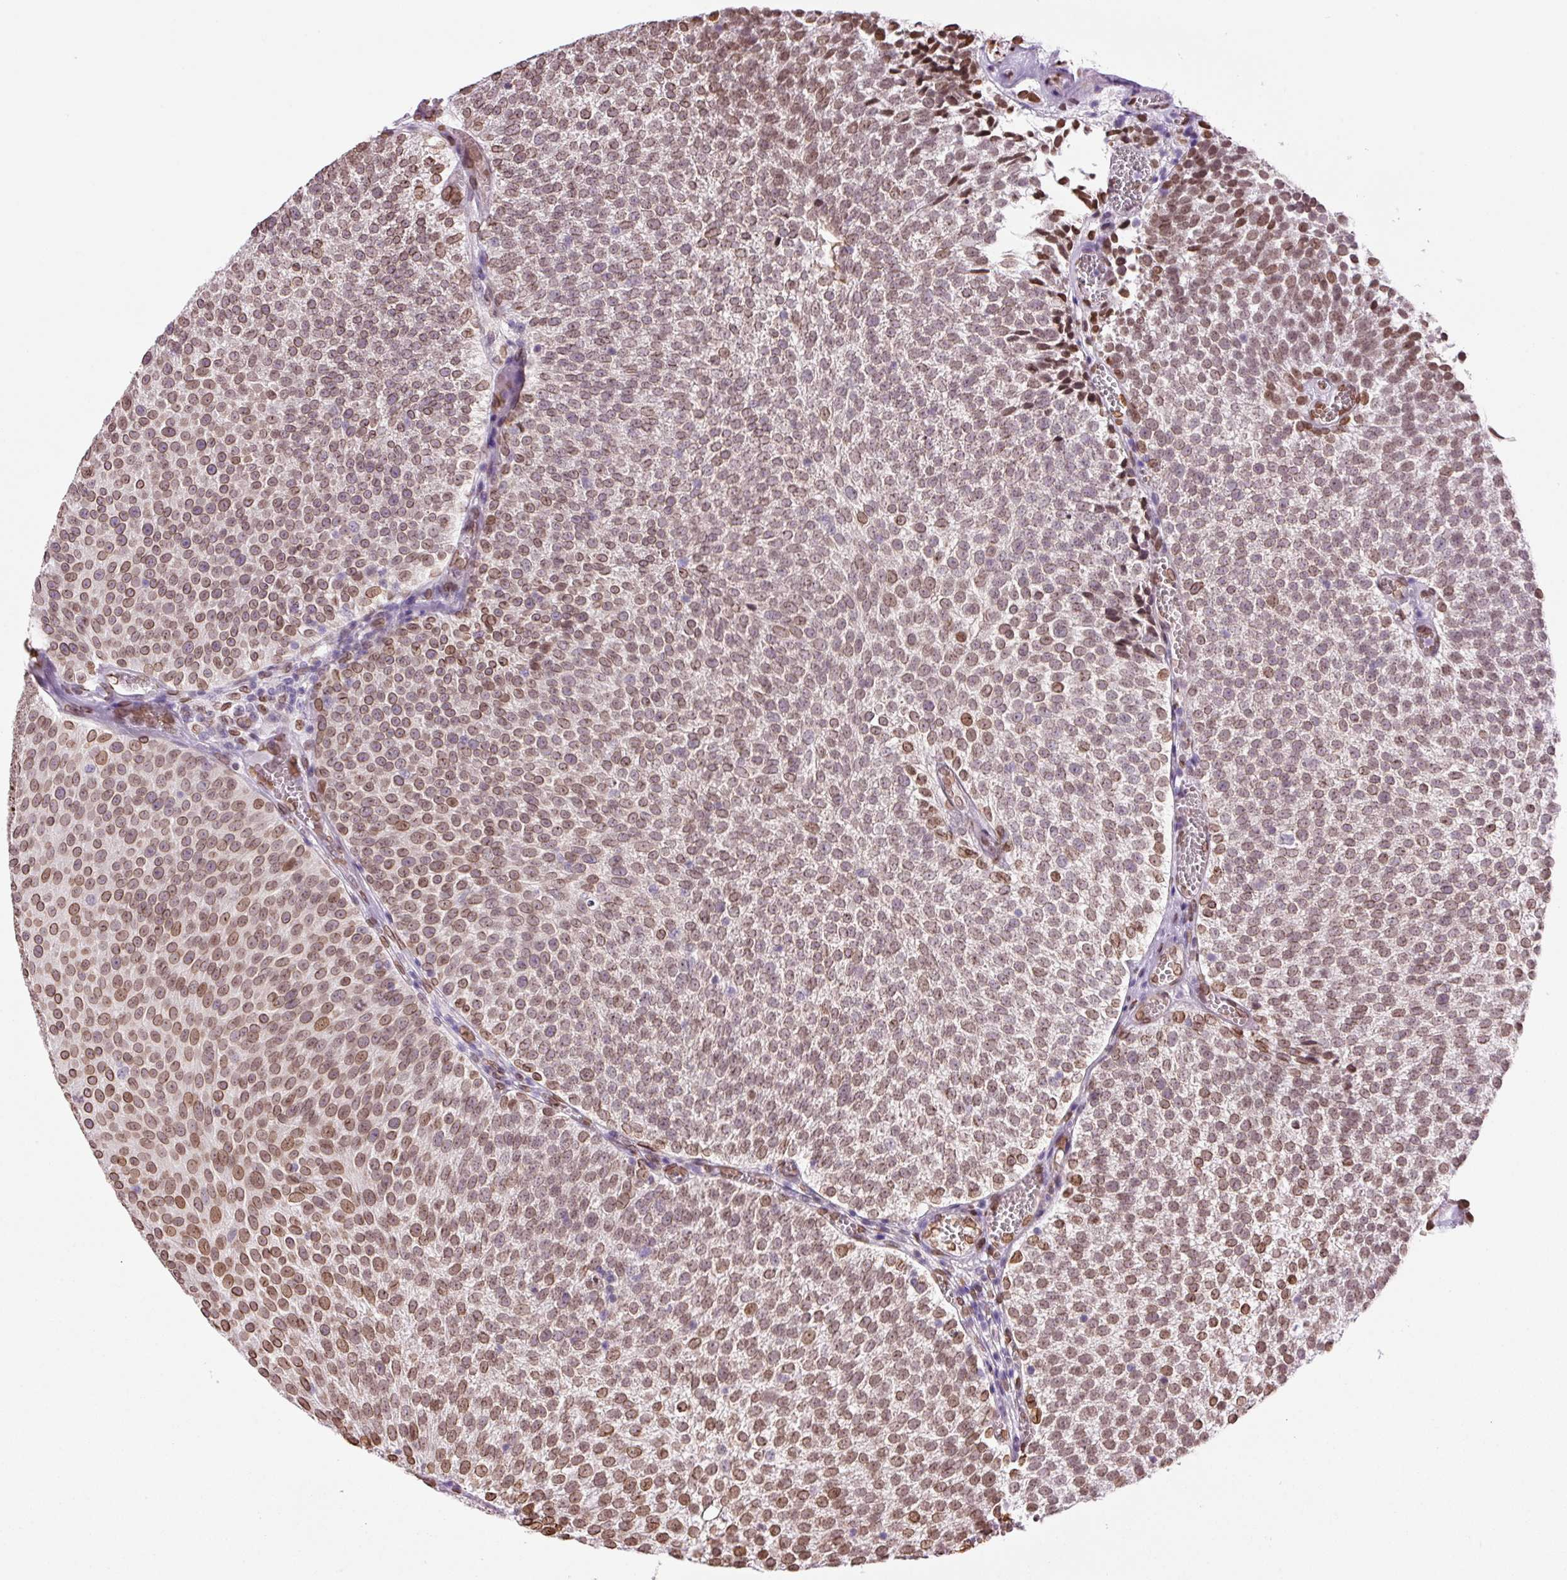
{"staining": {"intensity": "strong", "quantity": ">75%", "location": "cytoplasmic/membranous,nuclear"}, "tissue": "urothelial cancer", "cell_type": "Tumor cells", "image_type": "cancer", "snomed": [{"axis": "morphology", "description": "Urothelial carcinoma, Low grade"}, {"axis": "topography", "description": "Urinary bladder"}], "caption": "About >75% of tumor cells in urothelial cancer exhibit strong cytoplasmic/membranous and nuclear protein positivity as visualized by brown immunohistochemical staining.", "gene": "ZNF224", "patient": {"sex": "female", "age": 79}}